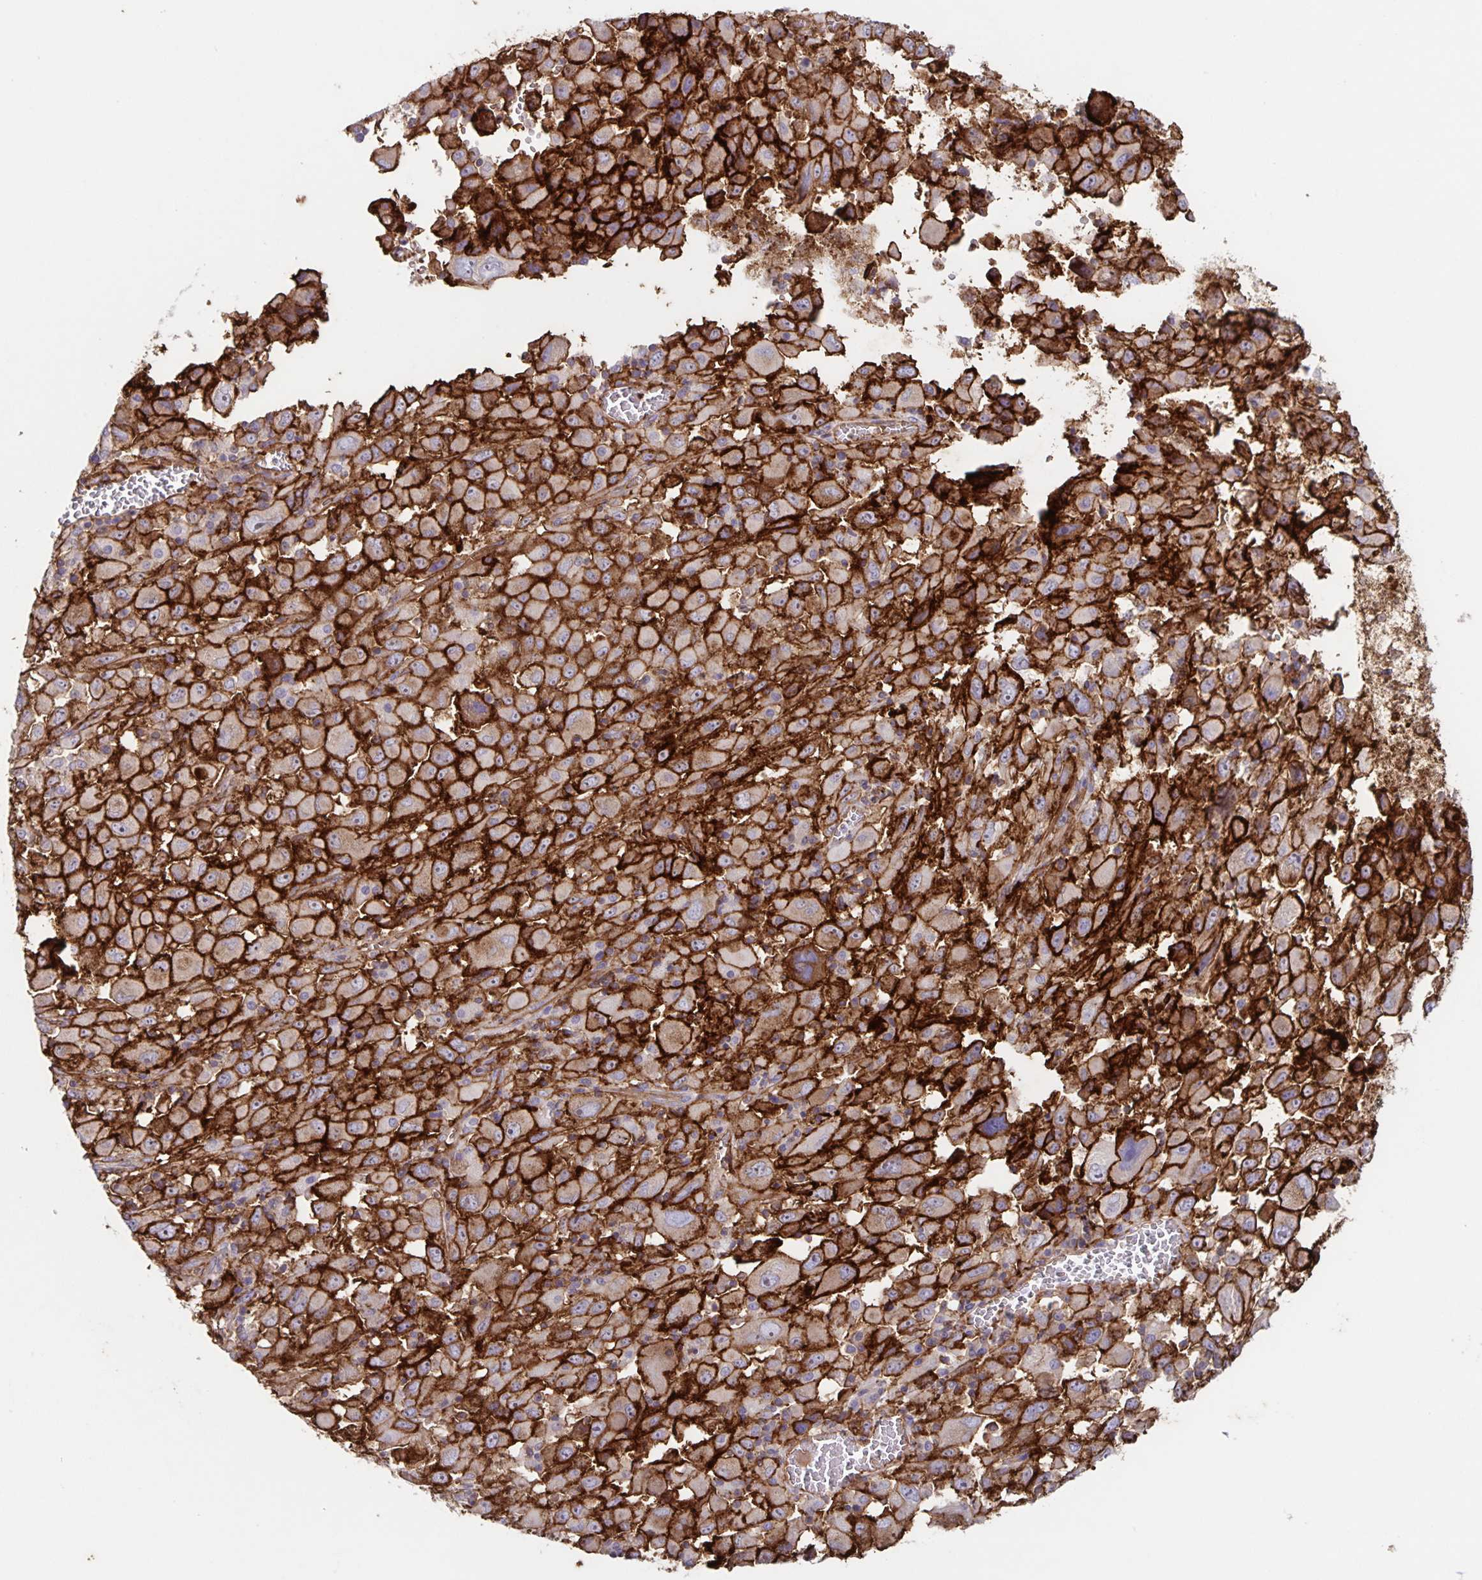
{"staining": {"intensity": "strong", "quantity": ">75%", "location": "cytoplasmic/membranous"}, "tissue": "melanoma", "cell_type": "Tumor cells", "image_type": "cancer", "snomed": [{"axis": "morphology", "description": "Malignant melanoma, Metastatic site"}, {"axis": "topography", "description": "Soft tissue"}], "caption": "Immunohistochemical staining of human malignant melanoma (metastatic site) displays strong cytoplasmic/membranous protein positivity in approximately >75% of tumor cells.", "gene": "ITGA2", "patient": {"sex": "male", "age": 50}}